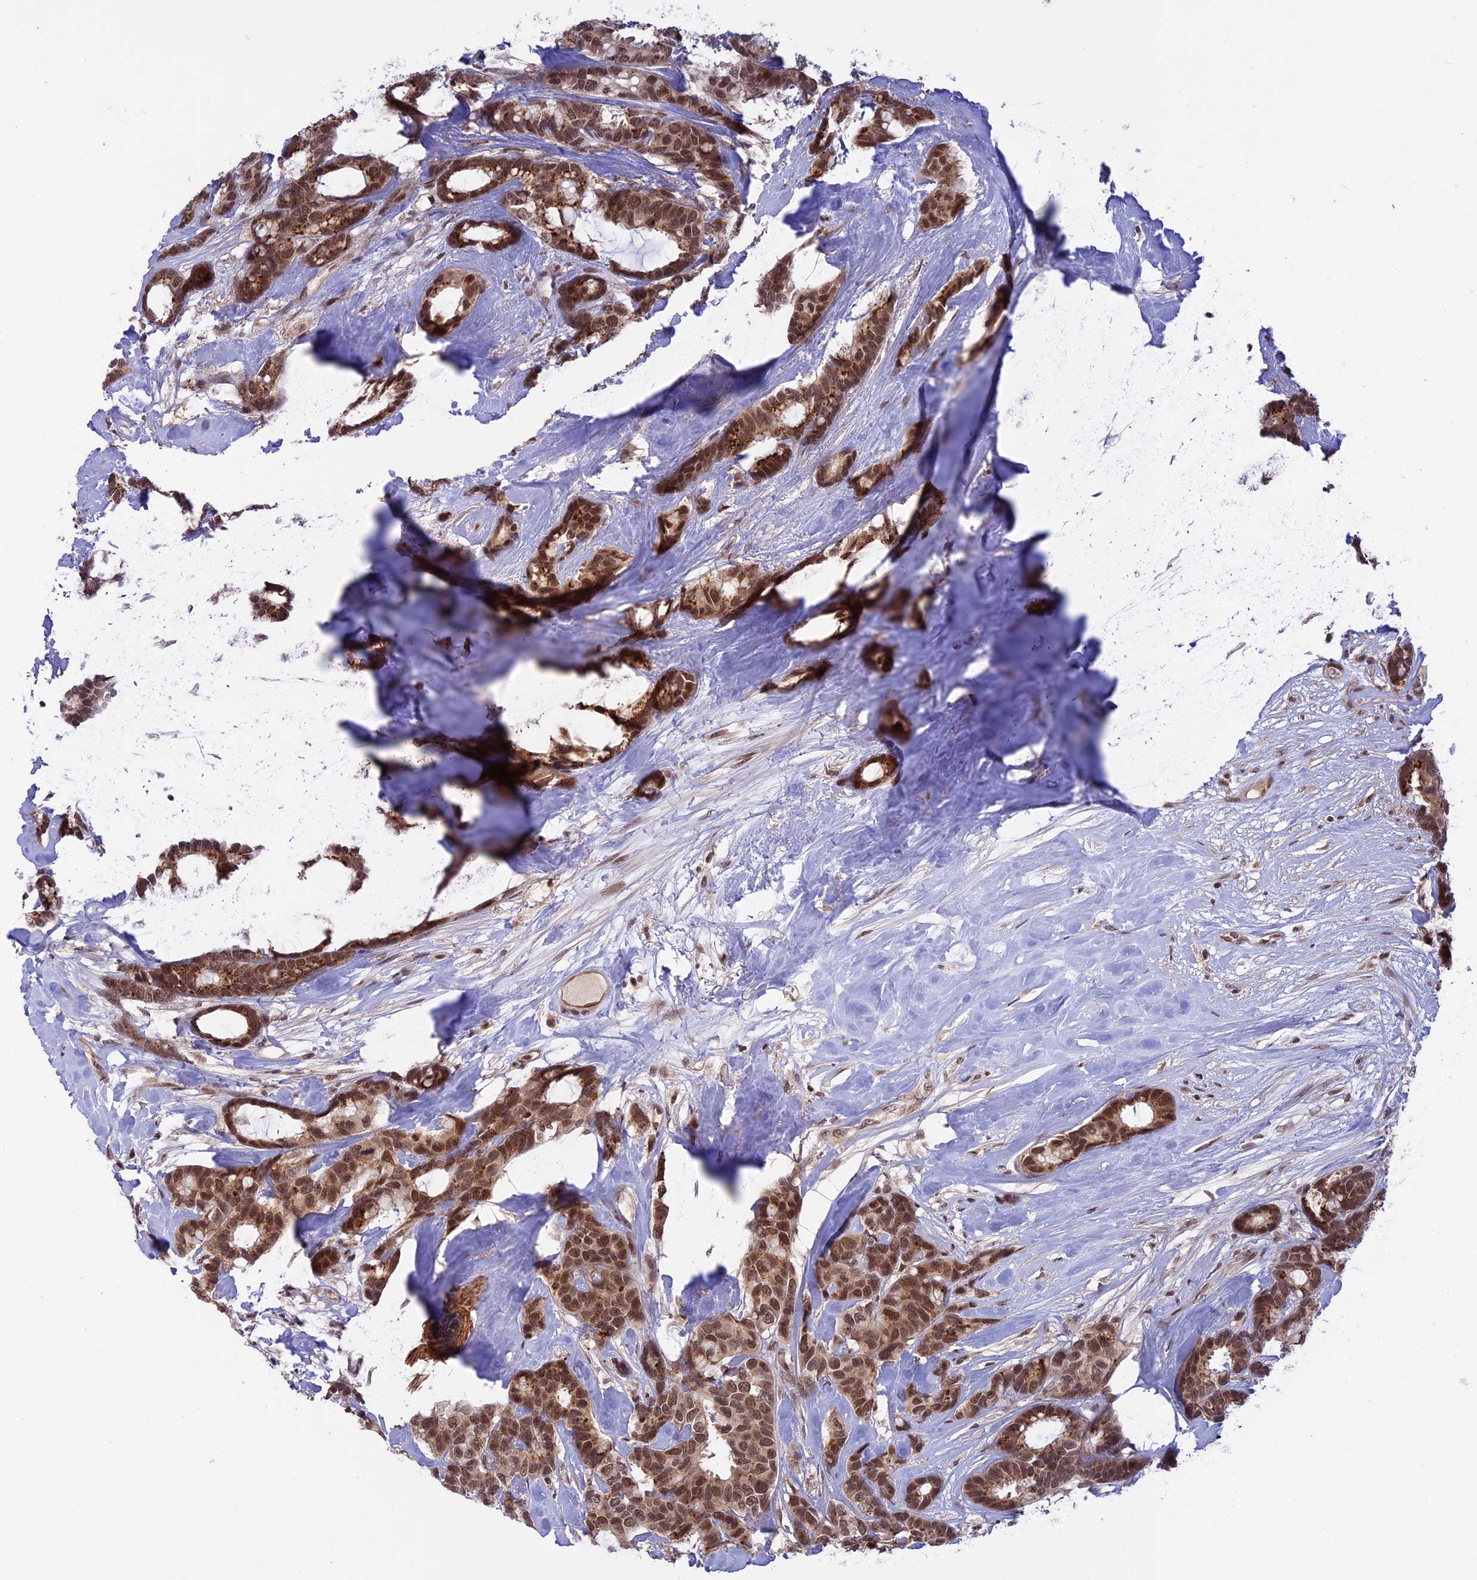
{"staining": {"intensity": "moderate", "quantity": ">75%", "location": "nuclear"}, "tissue": "breast cancer", "cell_type": "Tumor cells", "image_type": "cancer", "snomed": [{"axis": "morphology", "description": "Duct carcinoma"}, {"axis": "topography", "description": "Breast"}], "caption": "Human invasive ductal carcinoma (breast) stained with a protein marker reveals moderate staining in tumor cells.", "gene": "POLR2C", "patient": {"sex": "female", "age": 87}}